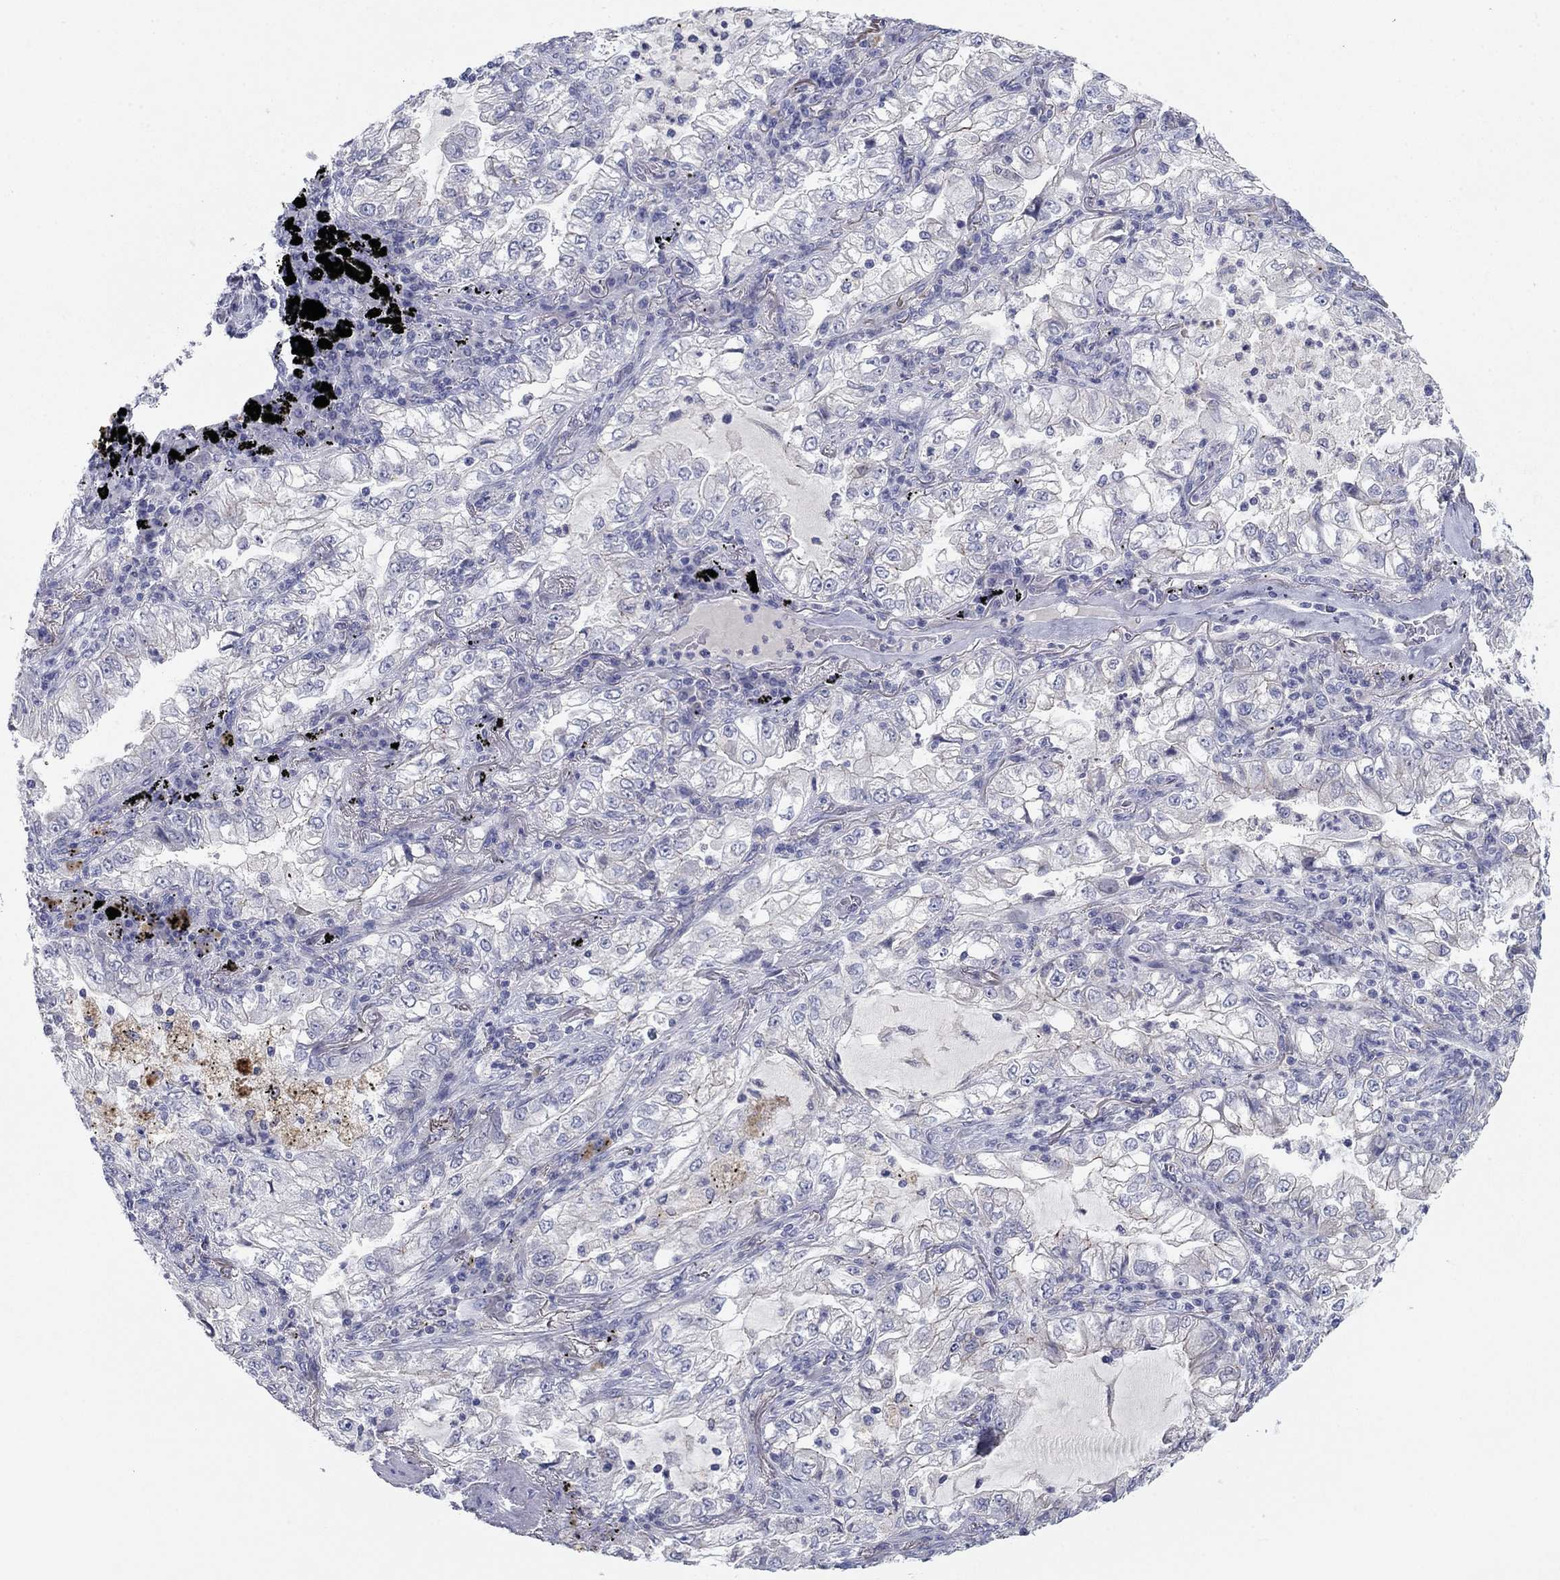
{"staining": {"intensity": "negative", "quantity": "none", "location": "none"}, "tissue": "lung cancer", "cell_type": "Tumor cells", "image_type": "cancer", "snomed": [{"axis": "morphology", "description": "Adenocarcinoma, NOS"}, {"axis": "topography", "description": "Lung"}], "caption": "Lung adenocarcinoma was stained to show a protein in brown. There is no significant staining in tumor cells. The staining is performed using DAB (3,3'-diaminobenzidine) brown chromogen with nuclei counter-stained in using hematoxylin.", "gene": "CNTNAP4", "patient": {"sex": "female", "age": 73}}